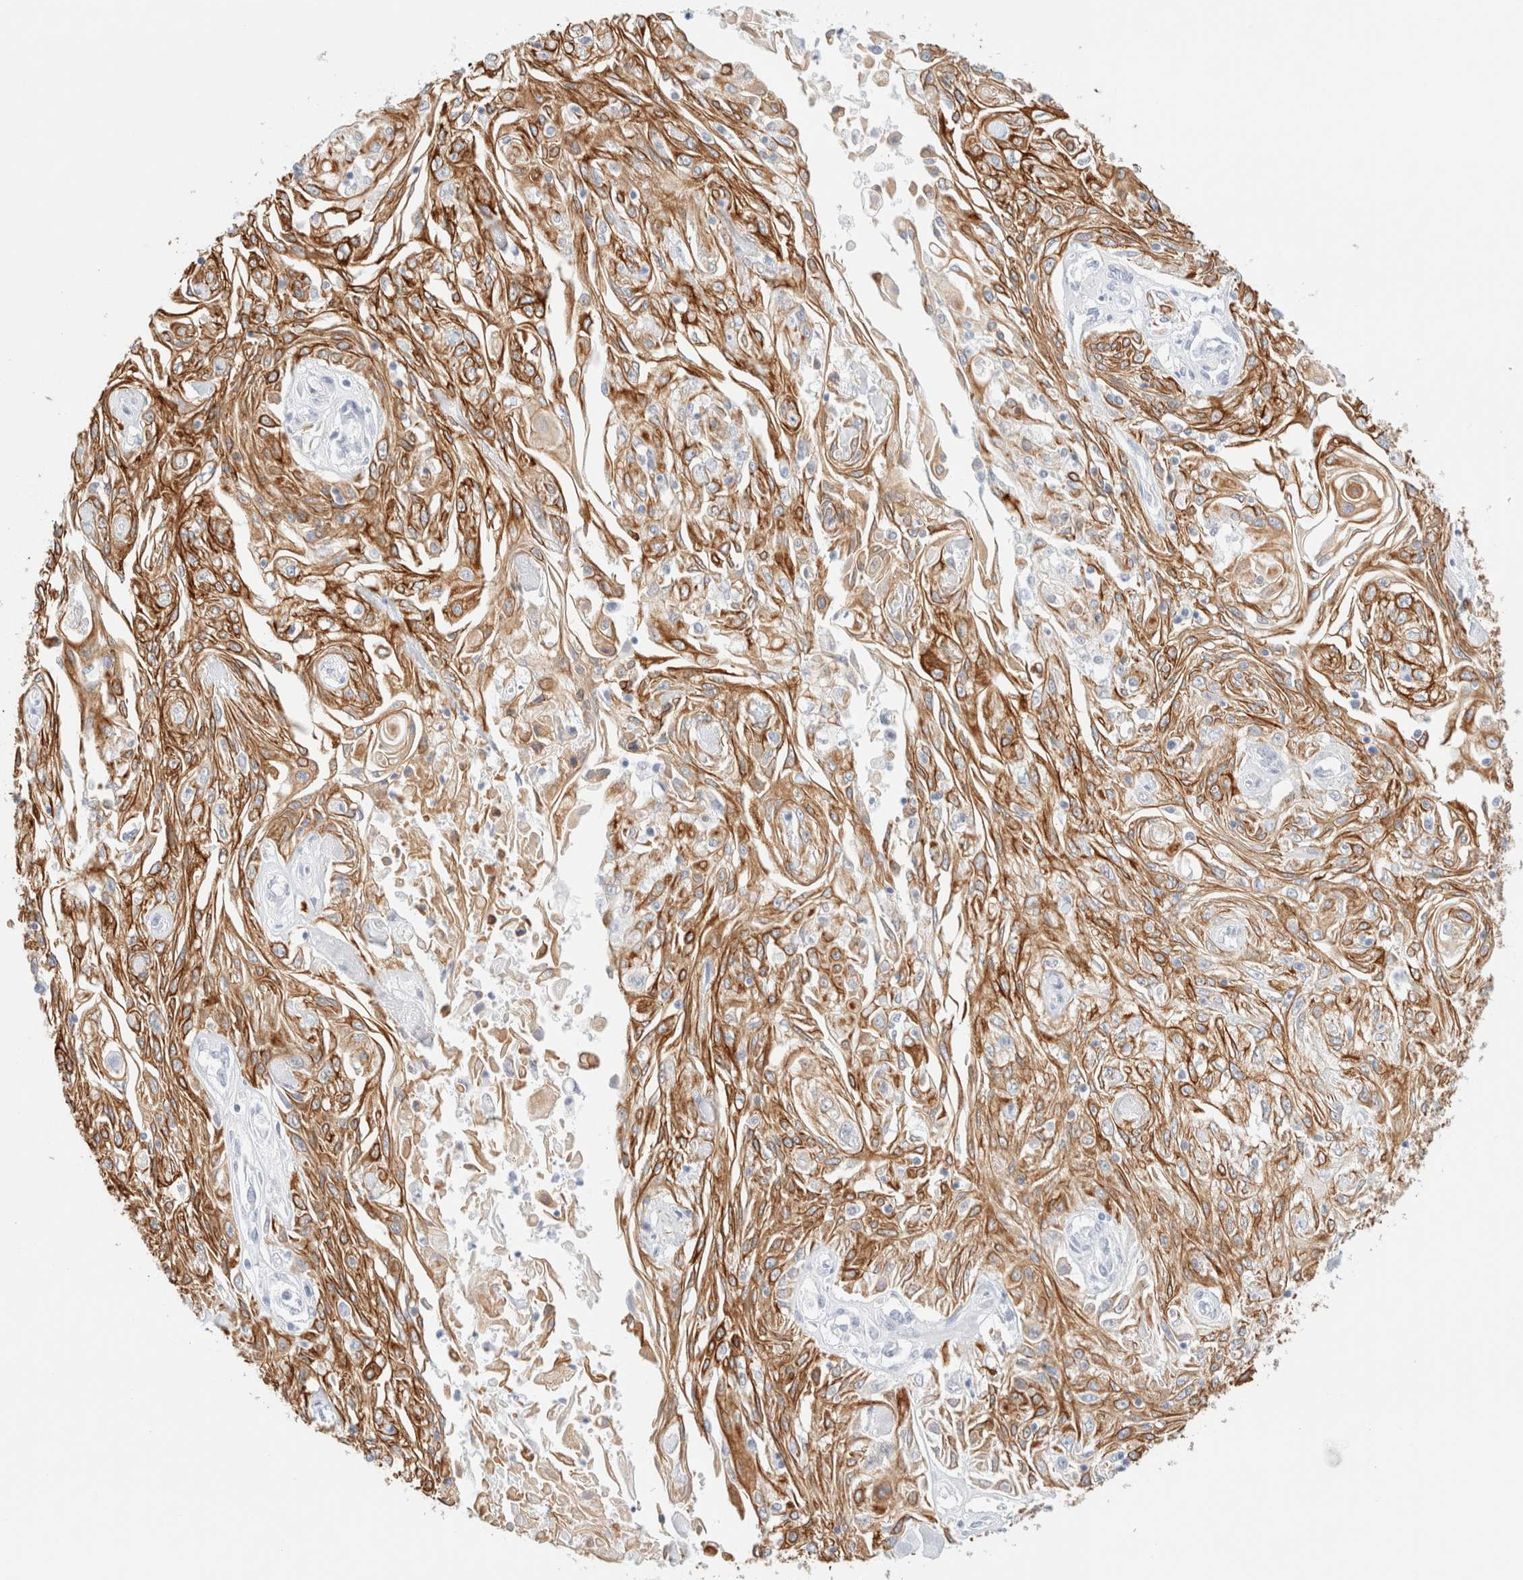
{"staining": {"intensity": "moderate", "quantity": ">75%", "location": "cytoplasmic/membranous"}, "tissue": "skin cancer", "cell_type": "Tumor cells", "image_type": "cancer", "snomed": [{"axis": "morphology", "description": "Squamous cell carcinoma, NOS"}, {"axis": "morphology", "description": "Squamous cell carcinoma, metastatic, NOS"}, {"axis": "topography", "description": "Skin"}, {"axis": "topography", "description": "Lymph node"}], "caption": "This micrograph displays skin squamous cell carcinoma stained with immunohistochemistry (IHC) to label a protein in brown. The cytoplasmic/membranous of tumor cells show moderate positivity for the protein. Nuclei are counter-stained blue.", "gene": "KRT15", "patient": {"sex": "male", "age": 75}}